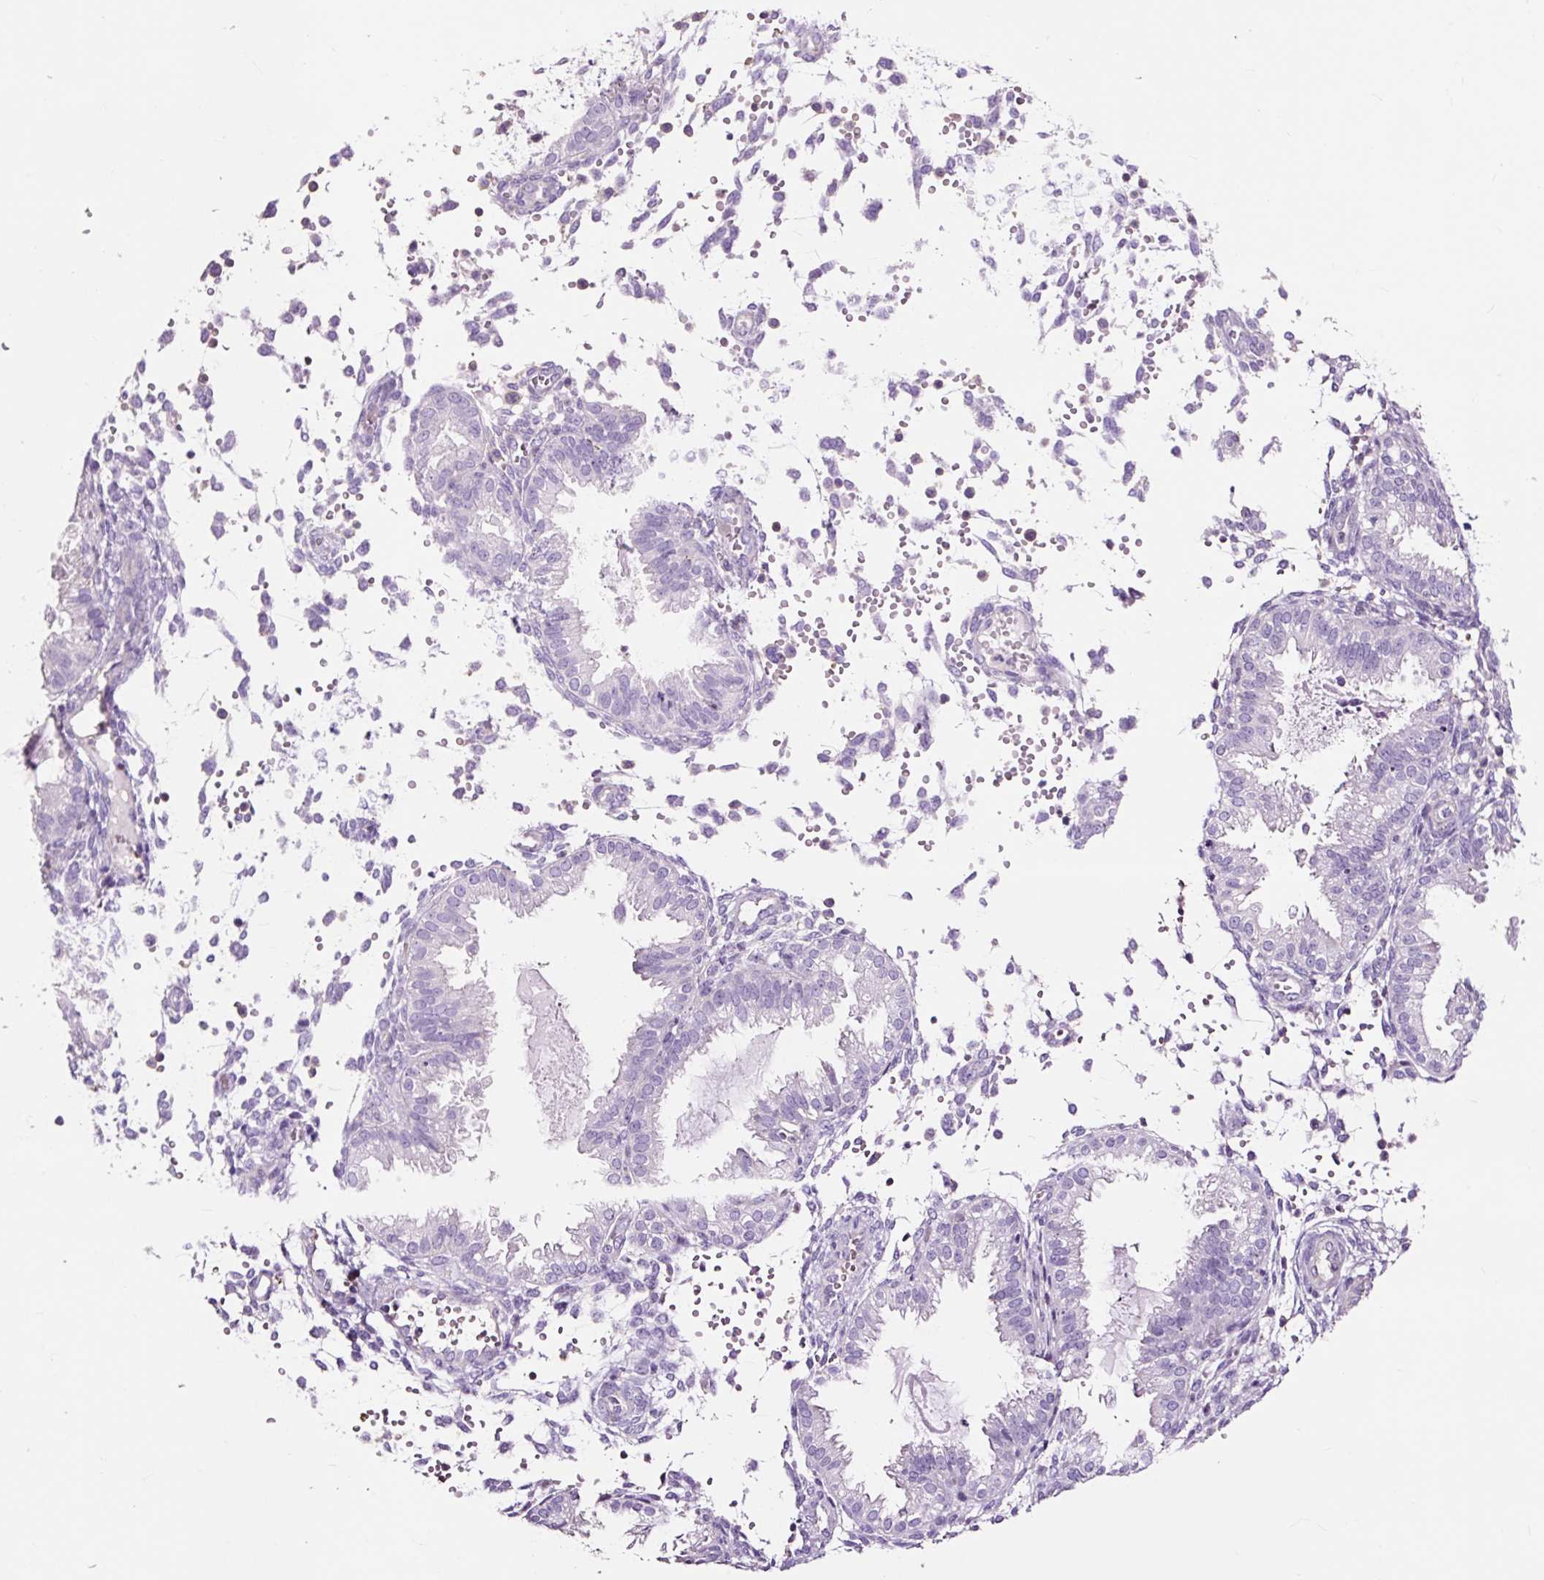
{"staining": {"intensity": "negative", "quantity": "none", "location": "none"}, "tissue": "endometrium", "cell_type": "Cells in endometrial stroma", "image_type": "normal", "snomed": [{"axis": "morphology", "description": "Normal tissue, NOS"}, {"axis": "topography", "description": "Endometrium"}], "caption": "The micrograph displays no significant expression in cells in endometrial stroma of endometrium.", "gene": "OR10A7", "patient": {"sex": "female", "age": 33}}